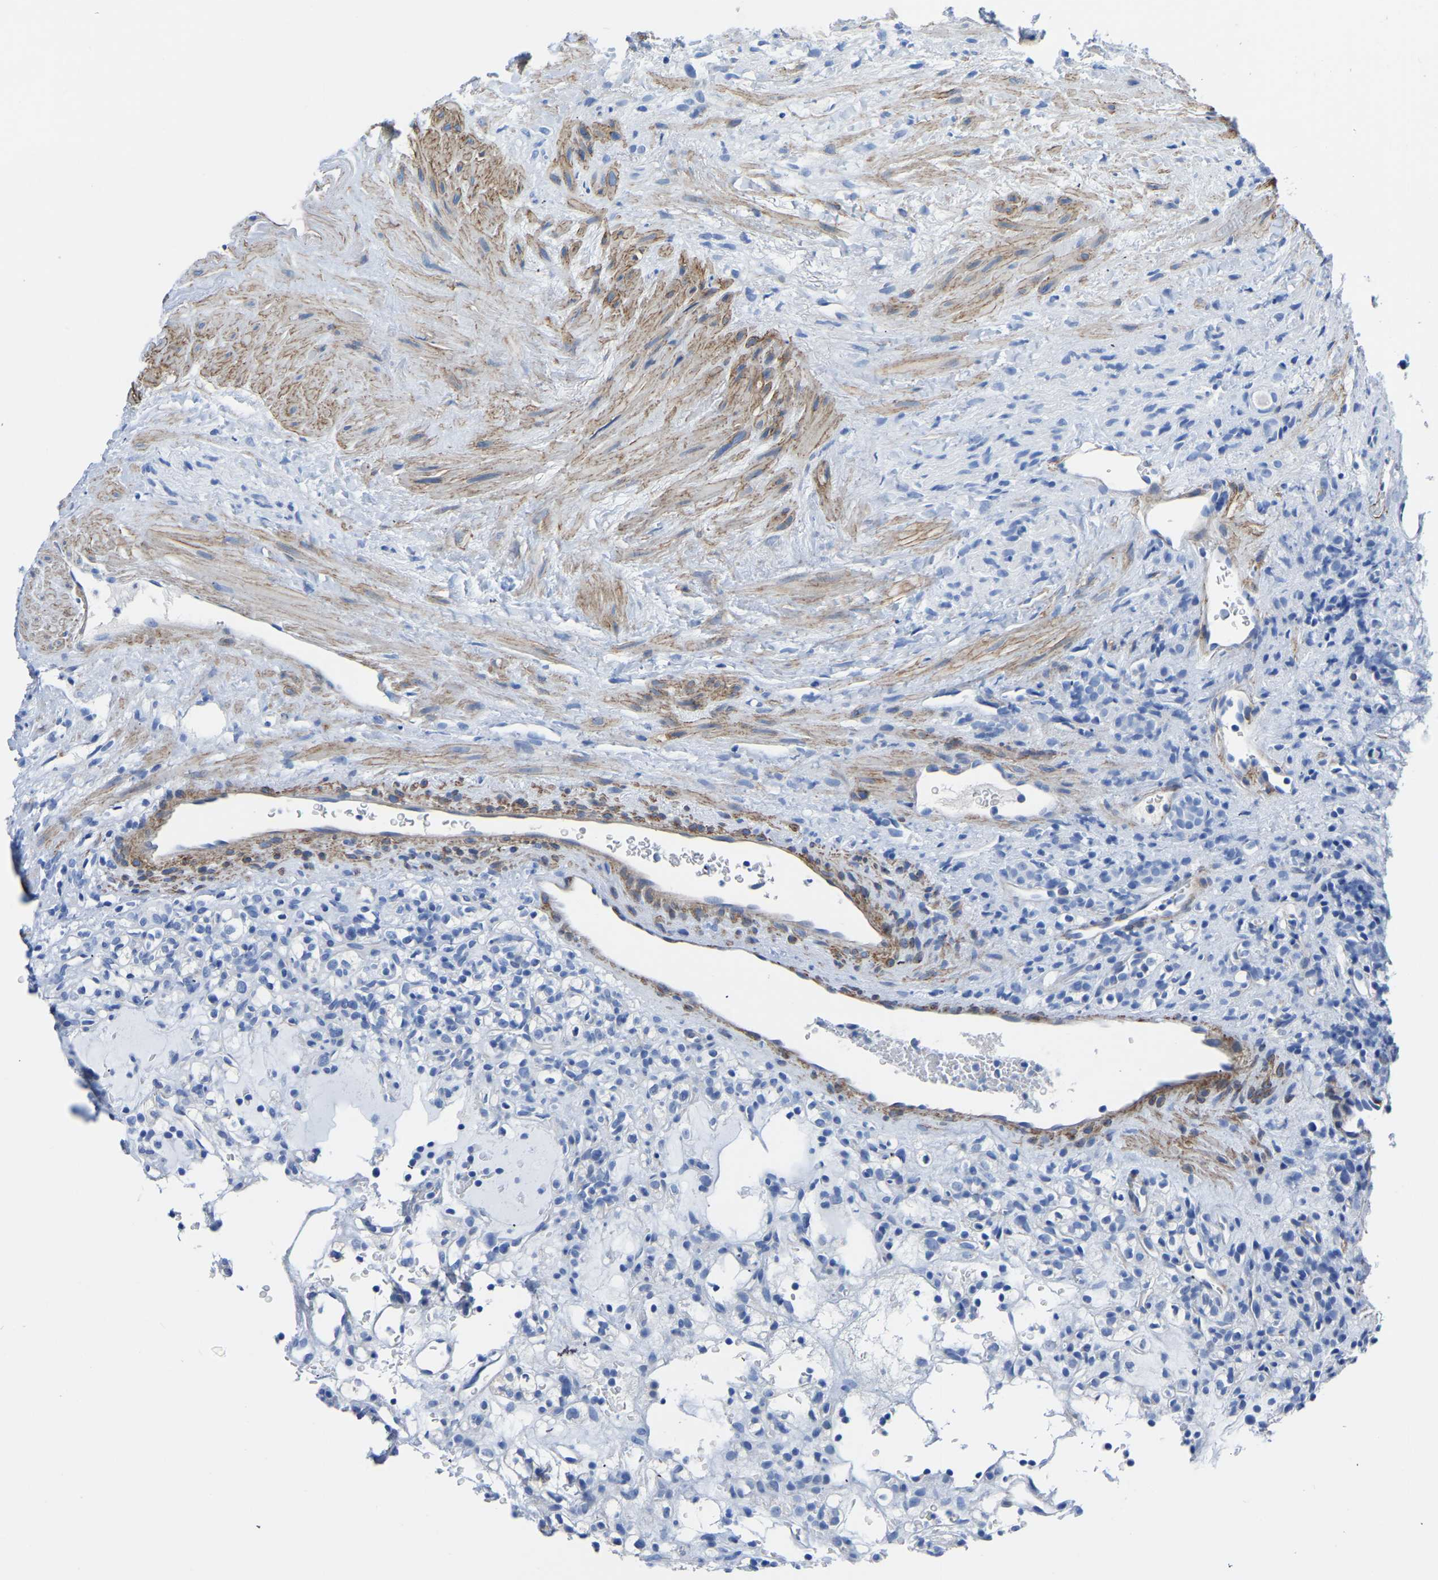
{"staining": {"intensity": "negative", "quantity": "none", "location": "none"}, "tissue": "renal cancer", "cell_type": "Tumor cells", "image_type": "cancer", "snomed": [{"axis": "morphology", "description": "Normal tissue, NOS"}, {"axis": "morphology", "description": "Adenocarcinoma, NOS"}, {"axis": "topography", "description": "Kidney"}], "caption": "This photomicrograph is of renal cancer stained with immunohistochemistry to label a protein in brown with the nuclei are counter-stained blue. There is no staining in tumor cells.", "gene": "SLC45A3", "patient": {"sex": "female", "age": 72}}